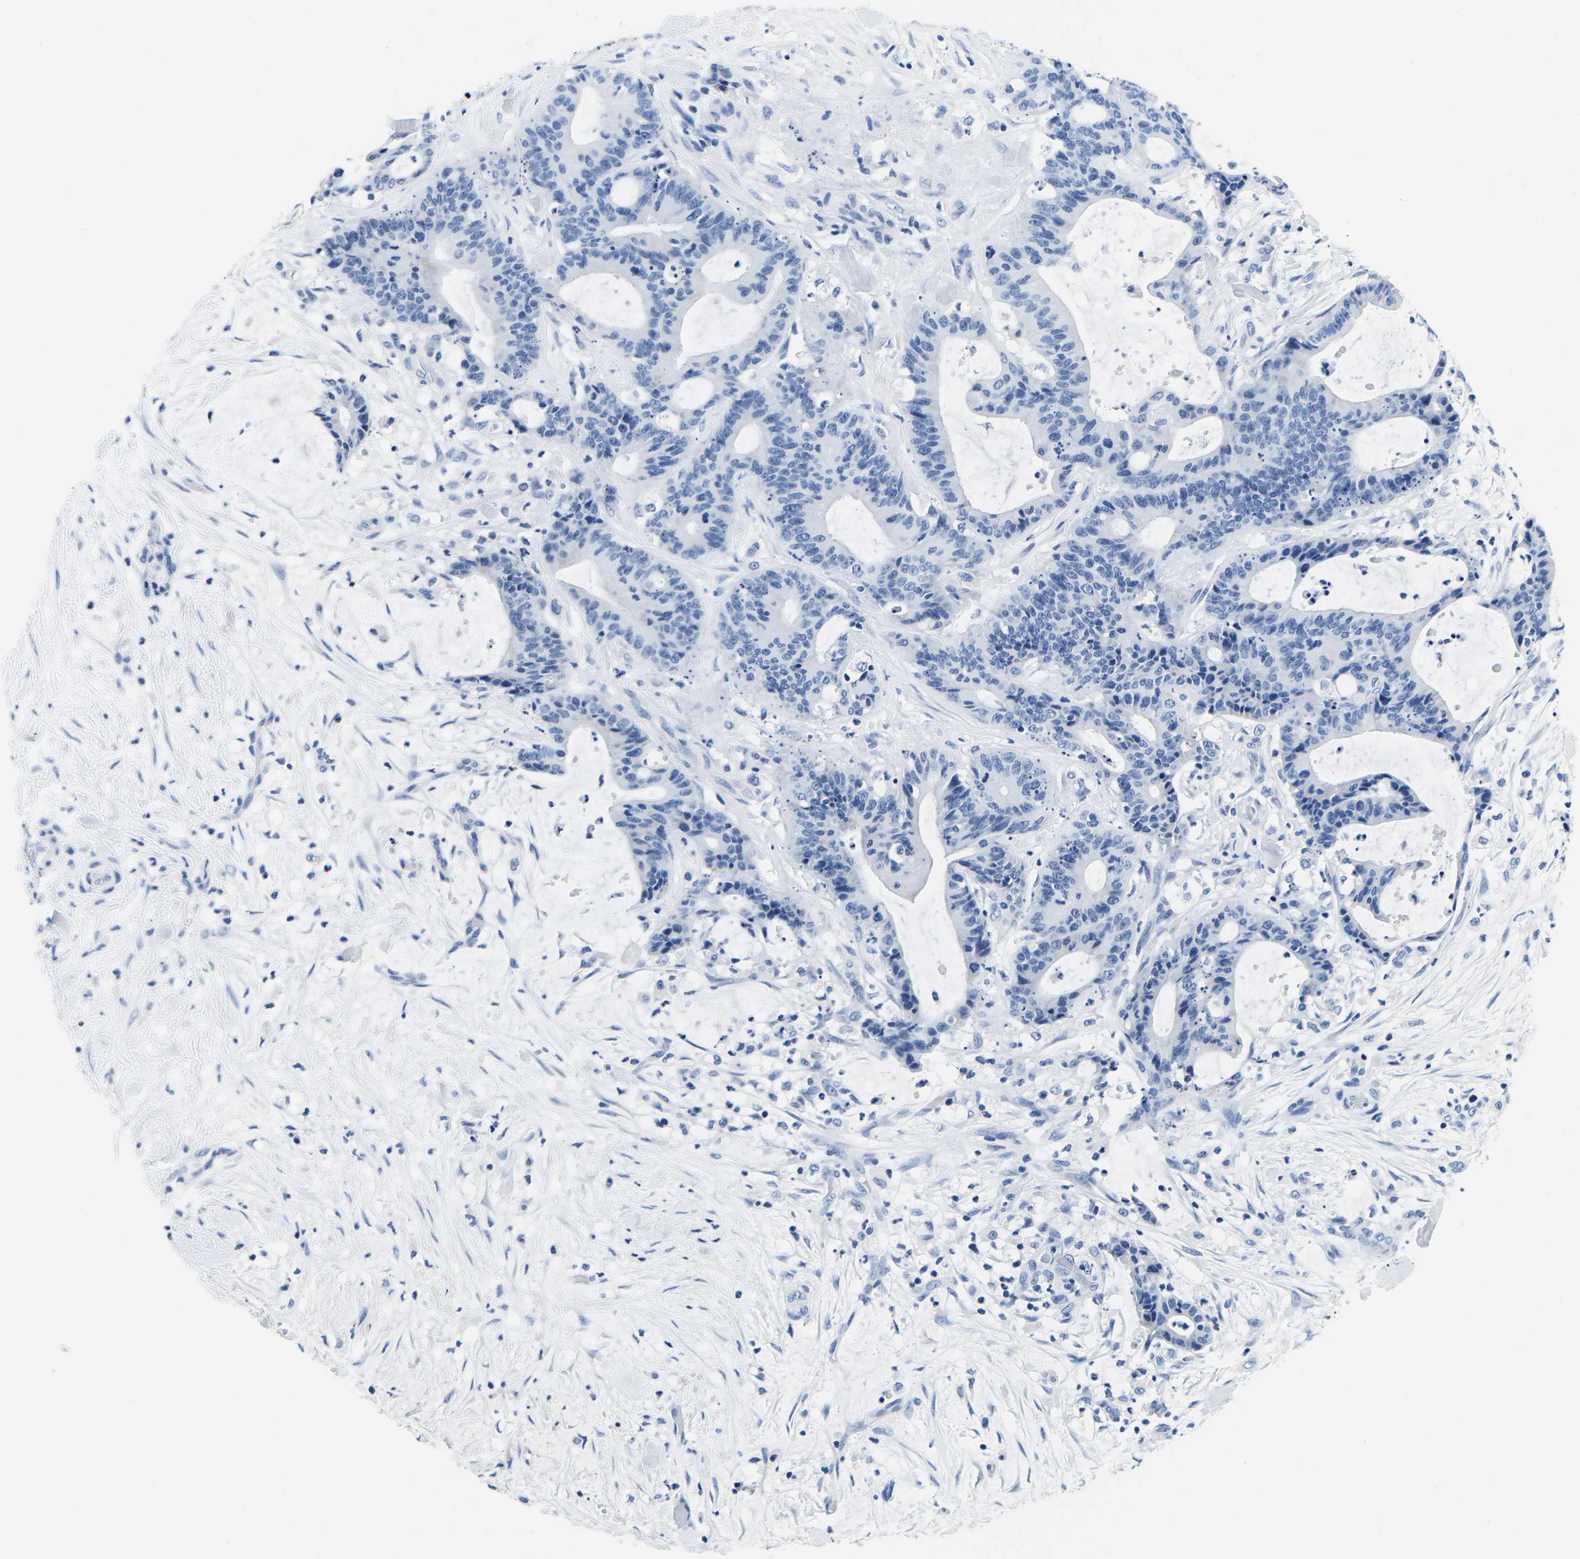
{"staining": {"intensity": "negative", "quantity": "none", "location": "none"}, "tissue": "liver cancer", "cell_type": "Tumor cells", "image_type": "cancer", "snomed": [{"axis": "morphology", "description": "Cholangiocarcinoma"}, {"axis": "topography", "description": "Liver"}], "caption": "The immunohistochemistry (IHC) micrograph has no significant positivity in tumor cells of liver cholangiocarcinoma tissue.", "gene": "CYP1A2", "patient": {"sex": "female", "age": 73}}